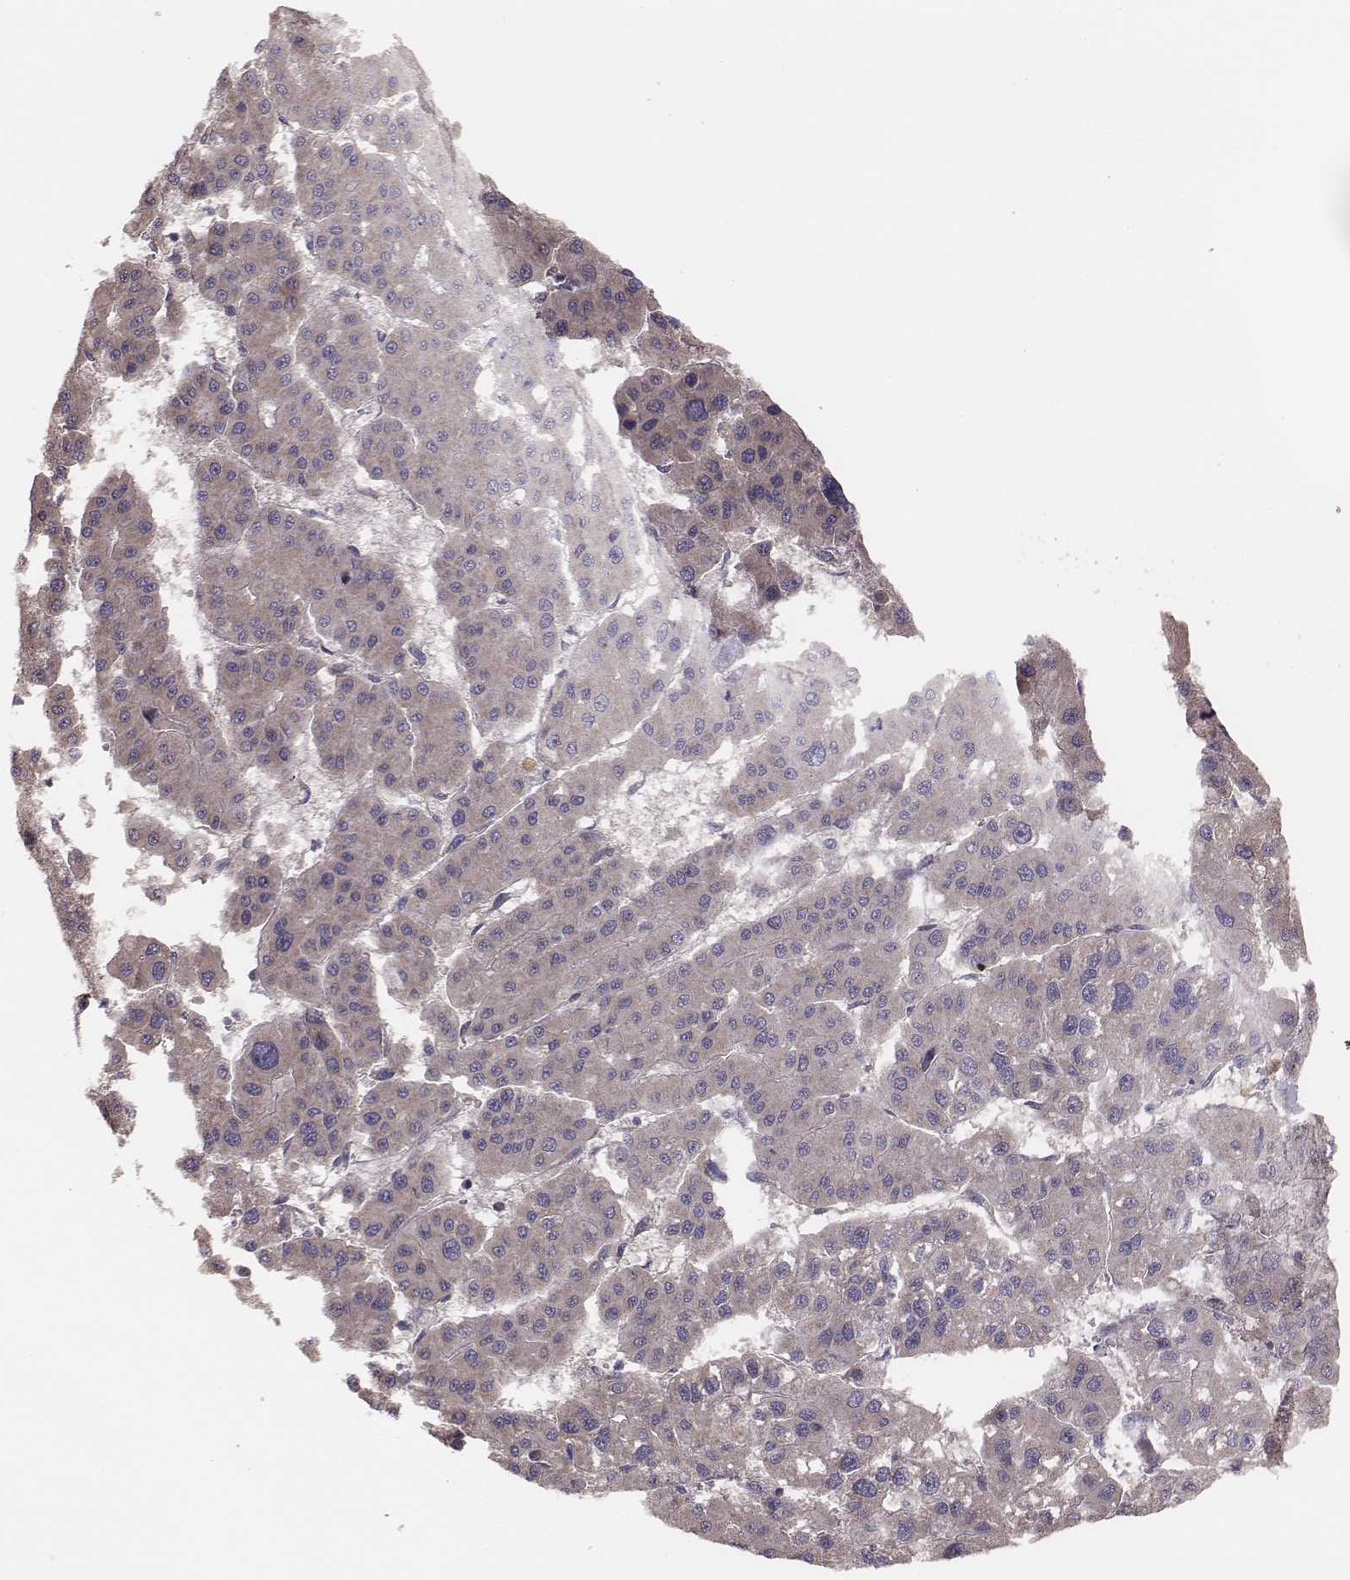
{"staining": {"intensity": "weak", "quantity": "<25%", "location": "cytoplasmic/membranous"}, "tissue": "liver cancer", "cell_type": "Tumor cells", "image_type": "cancer", "snomed": [{"axis": "morphology", "description": "Carcinoma, Hepatocellular, NOS"}, {"axis": "topography", "description": "Liver"}], "caption": "Liver cancer (hepatocellular carcinoma) was stained to show a protein in brown. There is no significant staining in tumor cells.", "gene": "HAVCR1", "patient": {"sex": "male", "age": 73}}